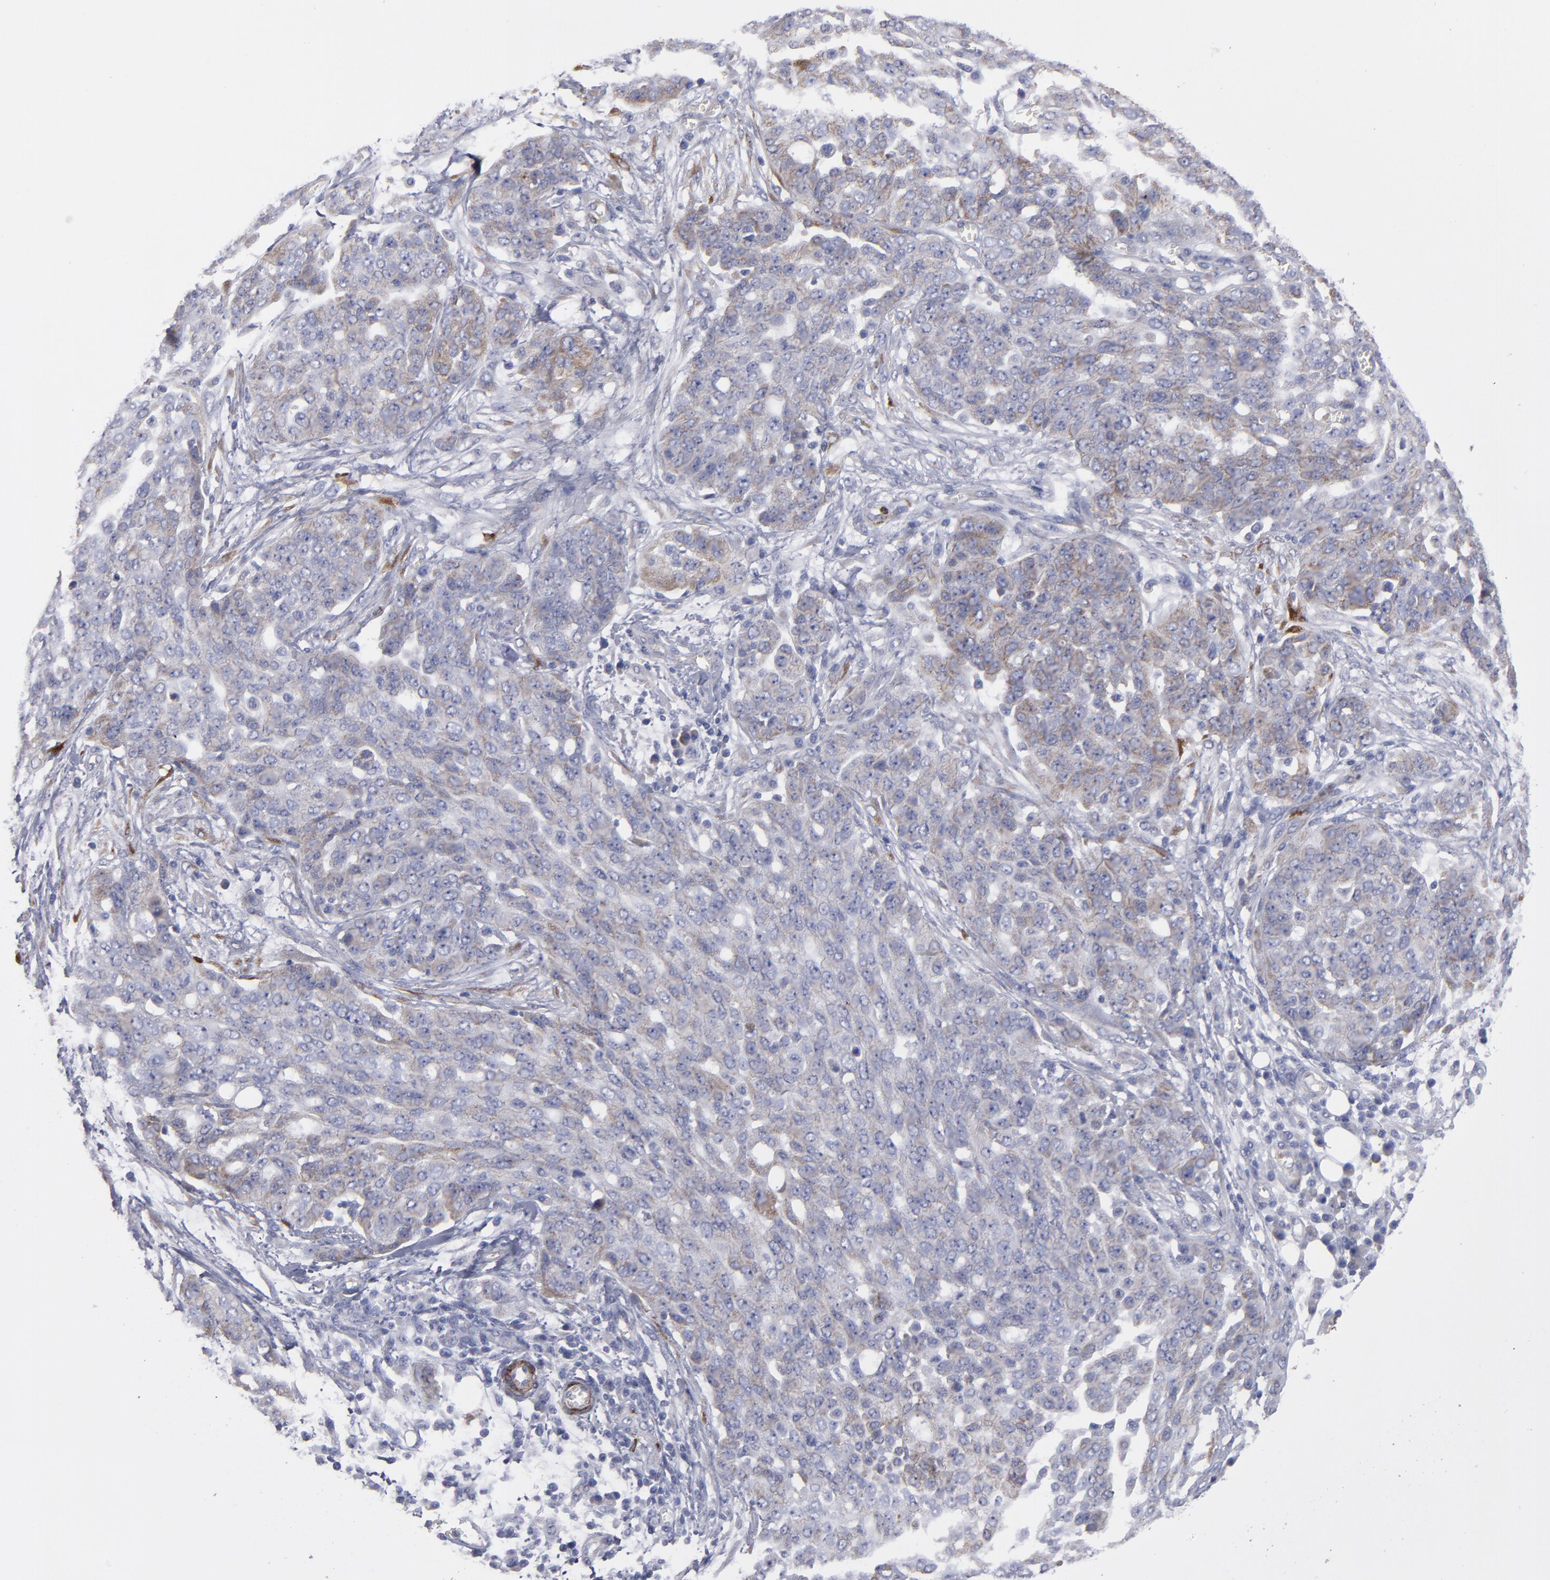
{"staining": {"intensity": "weak", "quantity": ">75%", "location": "cytoplasmic/membranous"}, "tissue": "ovarian cancer", "cell_type": "Tumor cells", "image_type": "cancer", "snomed": [{"axis": "morphology", "description": "Cystadenocarcinoma, serous, NOS"}, {"axis": "topography", "description": "Soft tissue"}, {"axis": "topography", "description": "Ovary"}], "caption": "Ovarian serous cystadenocarcinoma stained with a protein marker displays weak staining in tumor cells.", "gene": "SLMAP", "patient": {"sex": "female", "age": 57}}